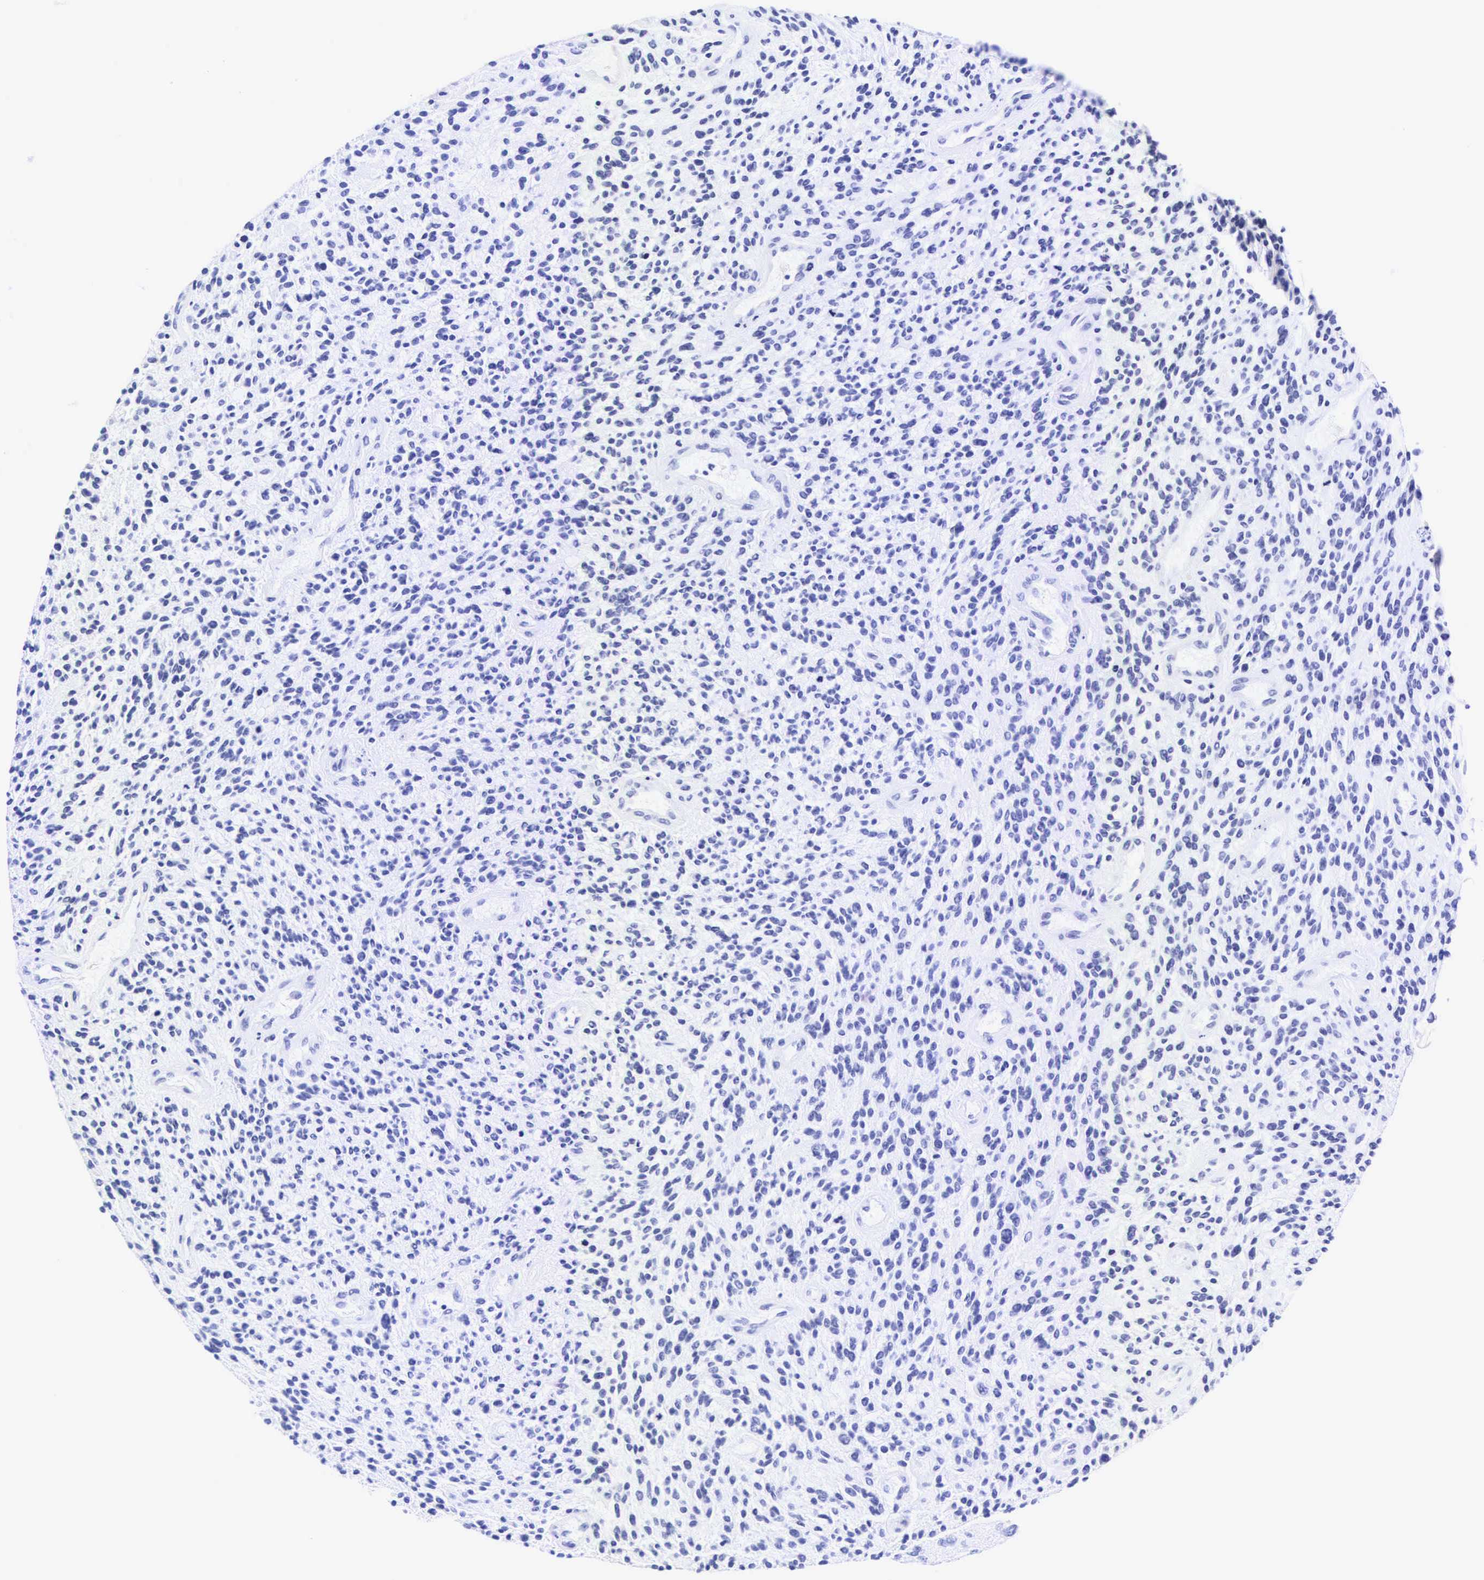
{"staining": {"intensity": "negative", "quantity": "none", "location": "none"}, "tissue": "glioma", "cell_type": "Tumor cells", "image_type": "cancer", "snomed": [{"axis": "morphology", "description": "Glioma, malignant, High grade"}, {"axis": "topography", "description": "Brain"}], "caption": "IHC photomicrograph of malignant glioma (high-grade) stained for a protein (brown), which displays no expression in tumor cells. The staining was performed using DAB to visualize the protein expression in brown, while the nuclei were stained in blue with hematoxylin (Magnification: 20x).", "gene": "CALD1", "patient": {"sex": "female", "age": 13}}